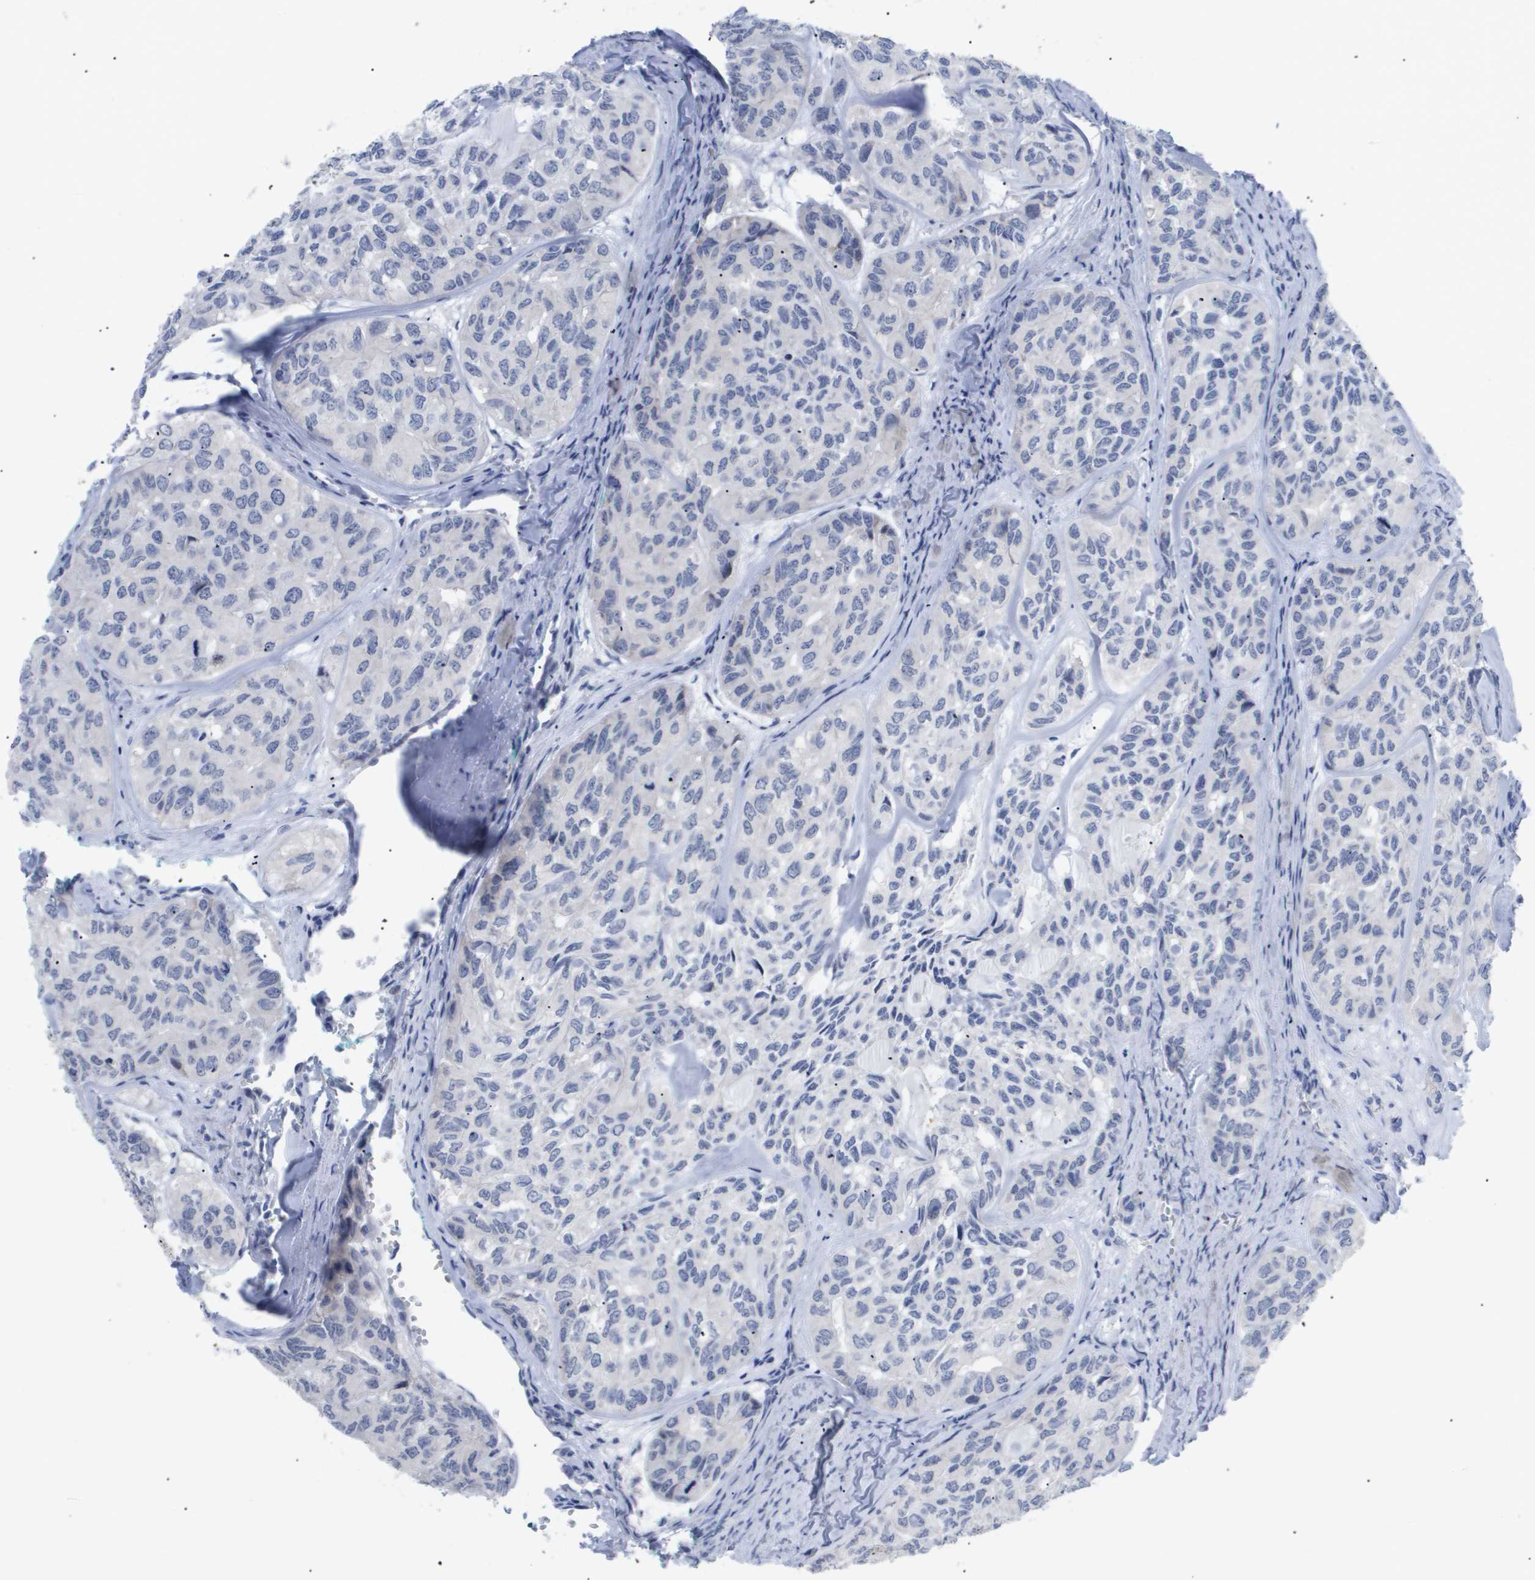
{"staining": {"intensity": "negative", "quantity": "none", "location": "none"}, "tissue": "head and neck cancer", "cell_type": "Tumor cells", "image_type": "cancer", "snomed": [{"axis": "morphology", "description": "Adenocarcinoma, NOS"}, {"axis": "topography", "description": "Salivary gland, NOS"}, {"axis": "topography", "description": "Head-Neck"}], "caption": "Human head and neck cancer stained for a protein using immunohistochemistry (IHC) shows no positivity in tumor cells.", "gene": "CAV3", "patient": {"sex": "female", "age": 76}}